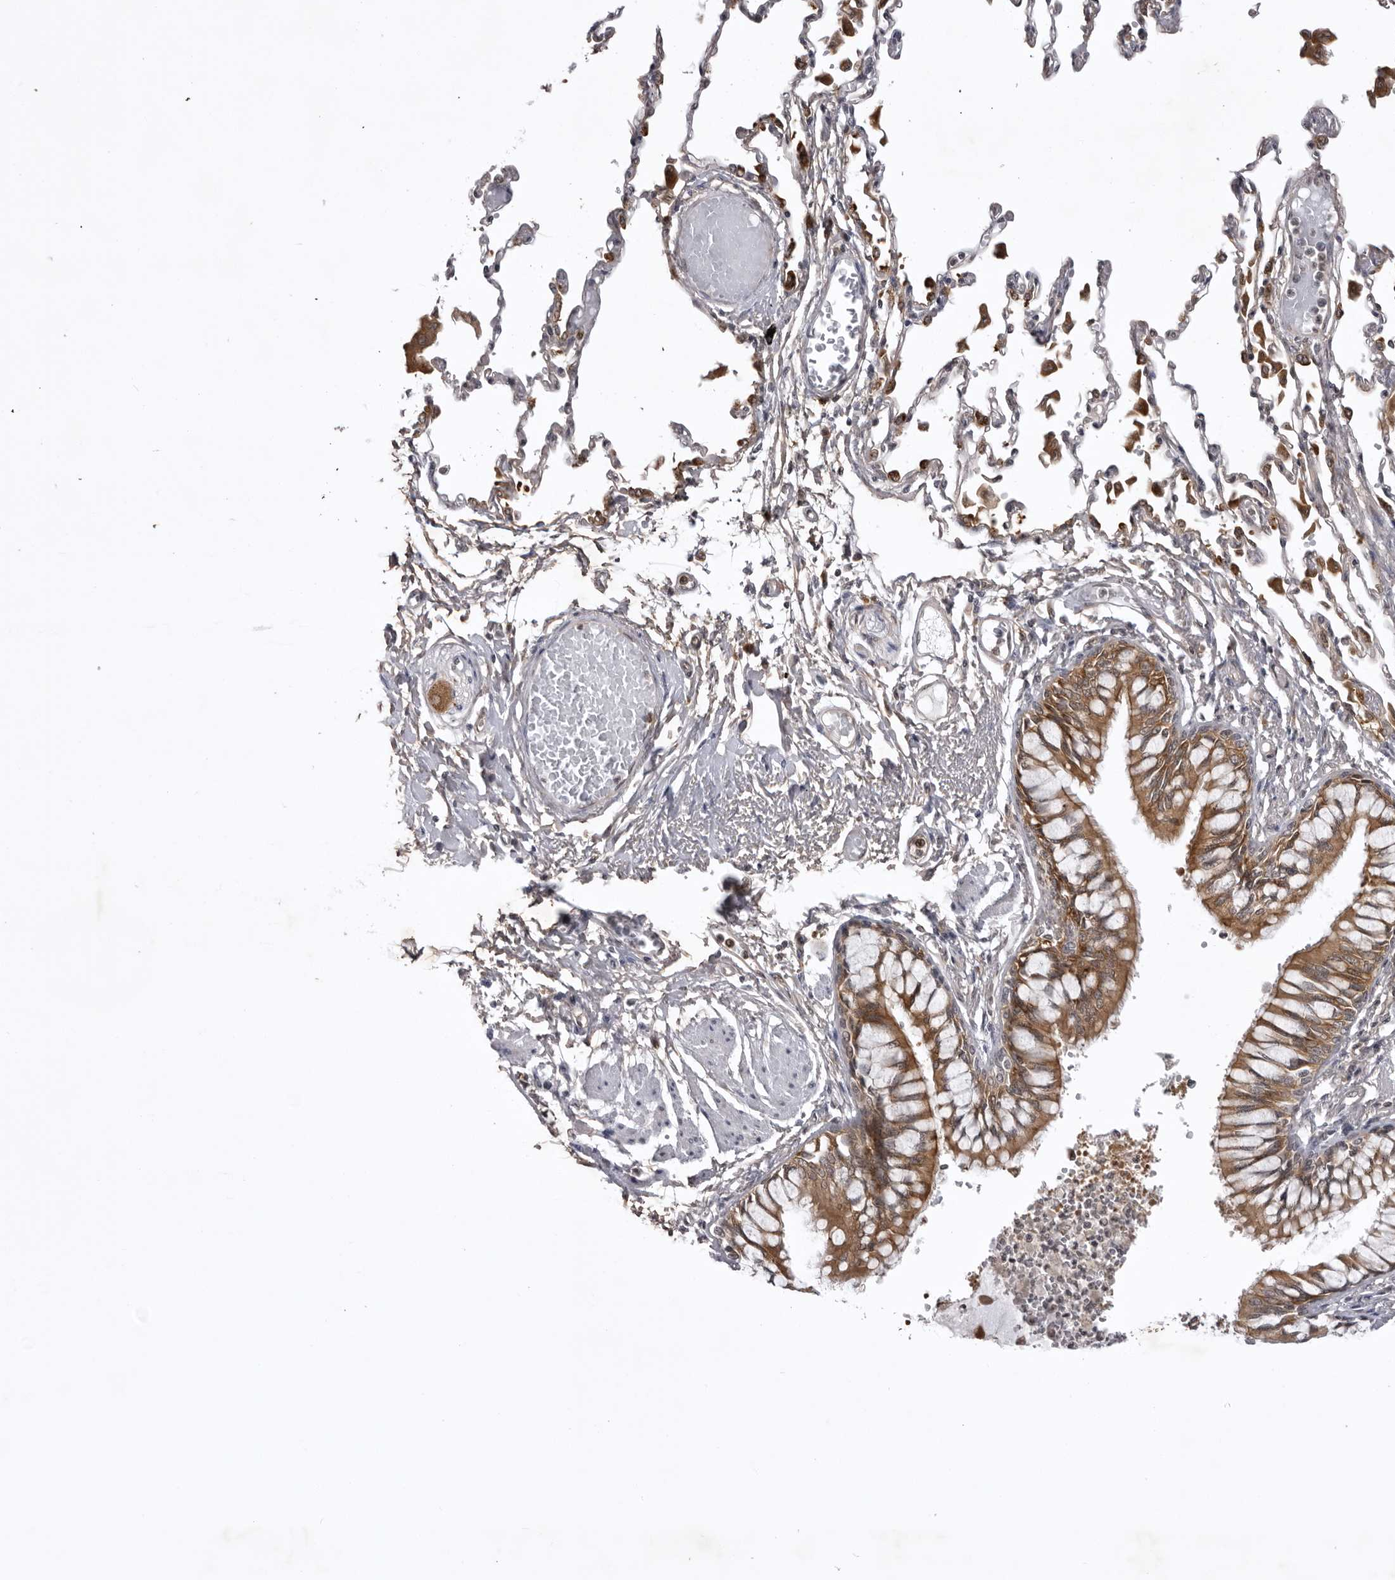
{"staining": {"intensity": "moderate", "quantity": ">75%", "location": "cytoplasmic/membranous"}, "tissue": "bronchus", "cell_type": "Respiratory epithelial cells", "image_type": "normal", "snomed": [{"axis": "morphology", "description": "Normal tissue, NOS"}, {"axis": "topography", "description": "Cartilage tissue"}, {"axis": "topography", "description": "Bronchus"}, {"axis": "topography", "description": "Lung"}], "caption": "An image of bronchus stained for a protein displays moderate cytoplasmic/membranous brown staining in respiratory epithelial cells. (DAB (3,3'-diaminobenzidine) IHC with brightfield microscopy, high magnification).", "gene": "USP43", "patient": {"sex": "female", "age": 49}}